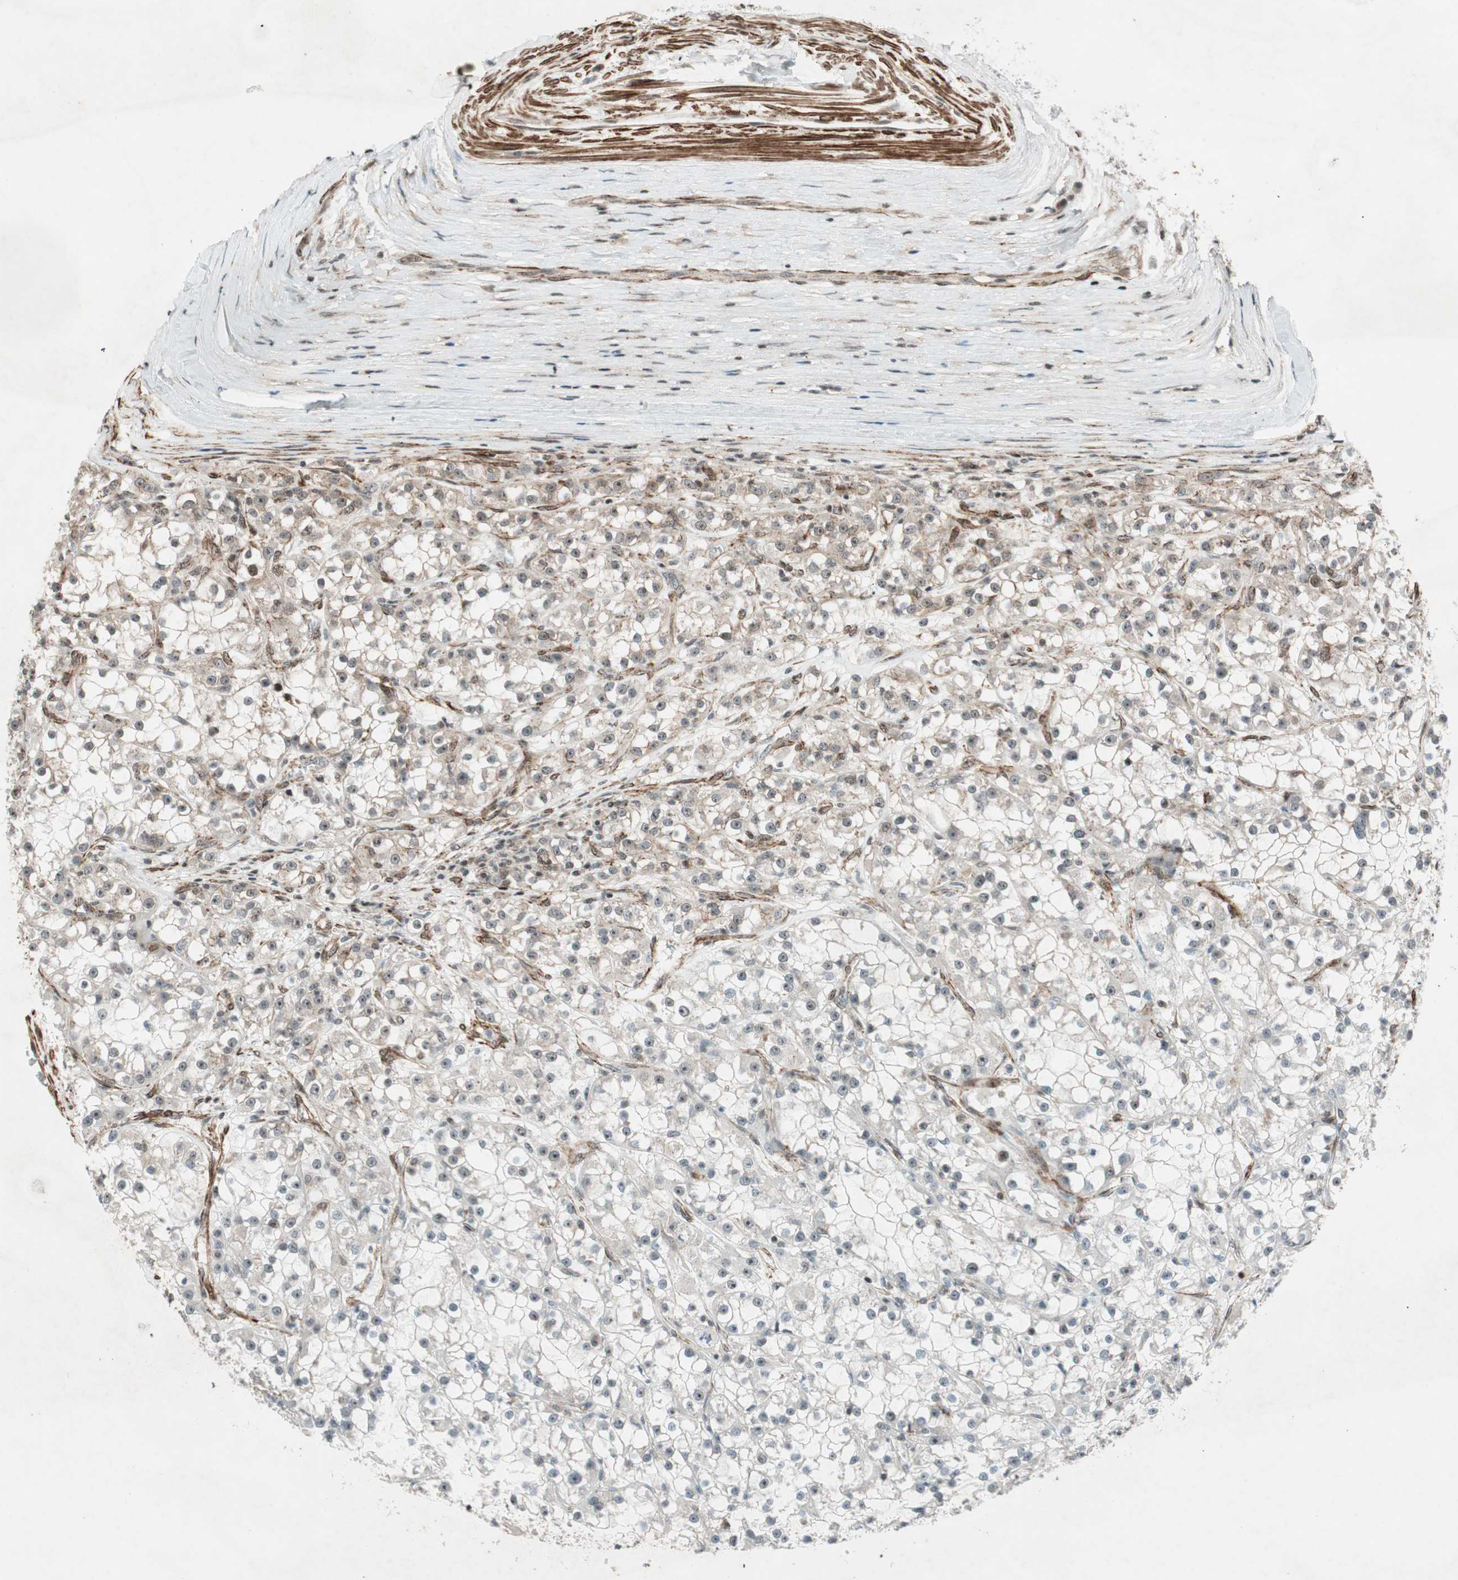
{"staining": {"intensity": "negative", "quantity": "none", "location": "none"}, "tissue": "renal cancer", "cell_type": "Tumor cells", "image_type": "cancer", "snomed": [{"axis": "morphology", "description": "Adenocarcinoma, NOS"}, {"axis": "topography", "description": "Kidney"}], "caption": "The immunohistochemistry photomicrograph has no significant expression in tumor cells of adenocarcinoma (renal) tissue. (IHC, brightfield microscopy, high magnification).", "gene": "CDK19", "patient": {"sex": "female", "age": 52}}